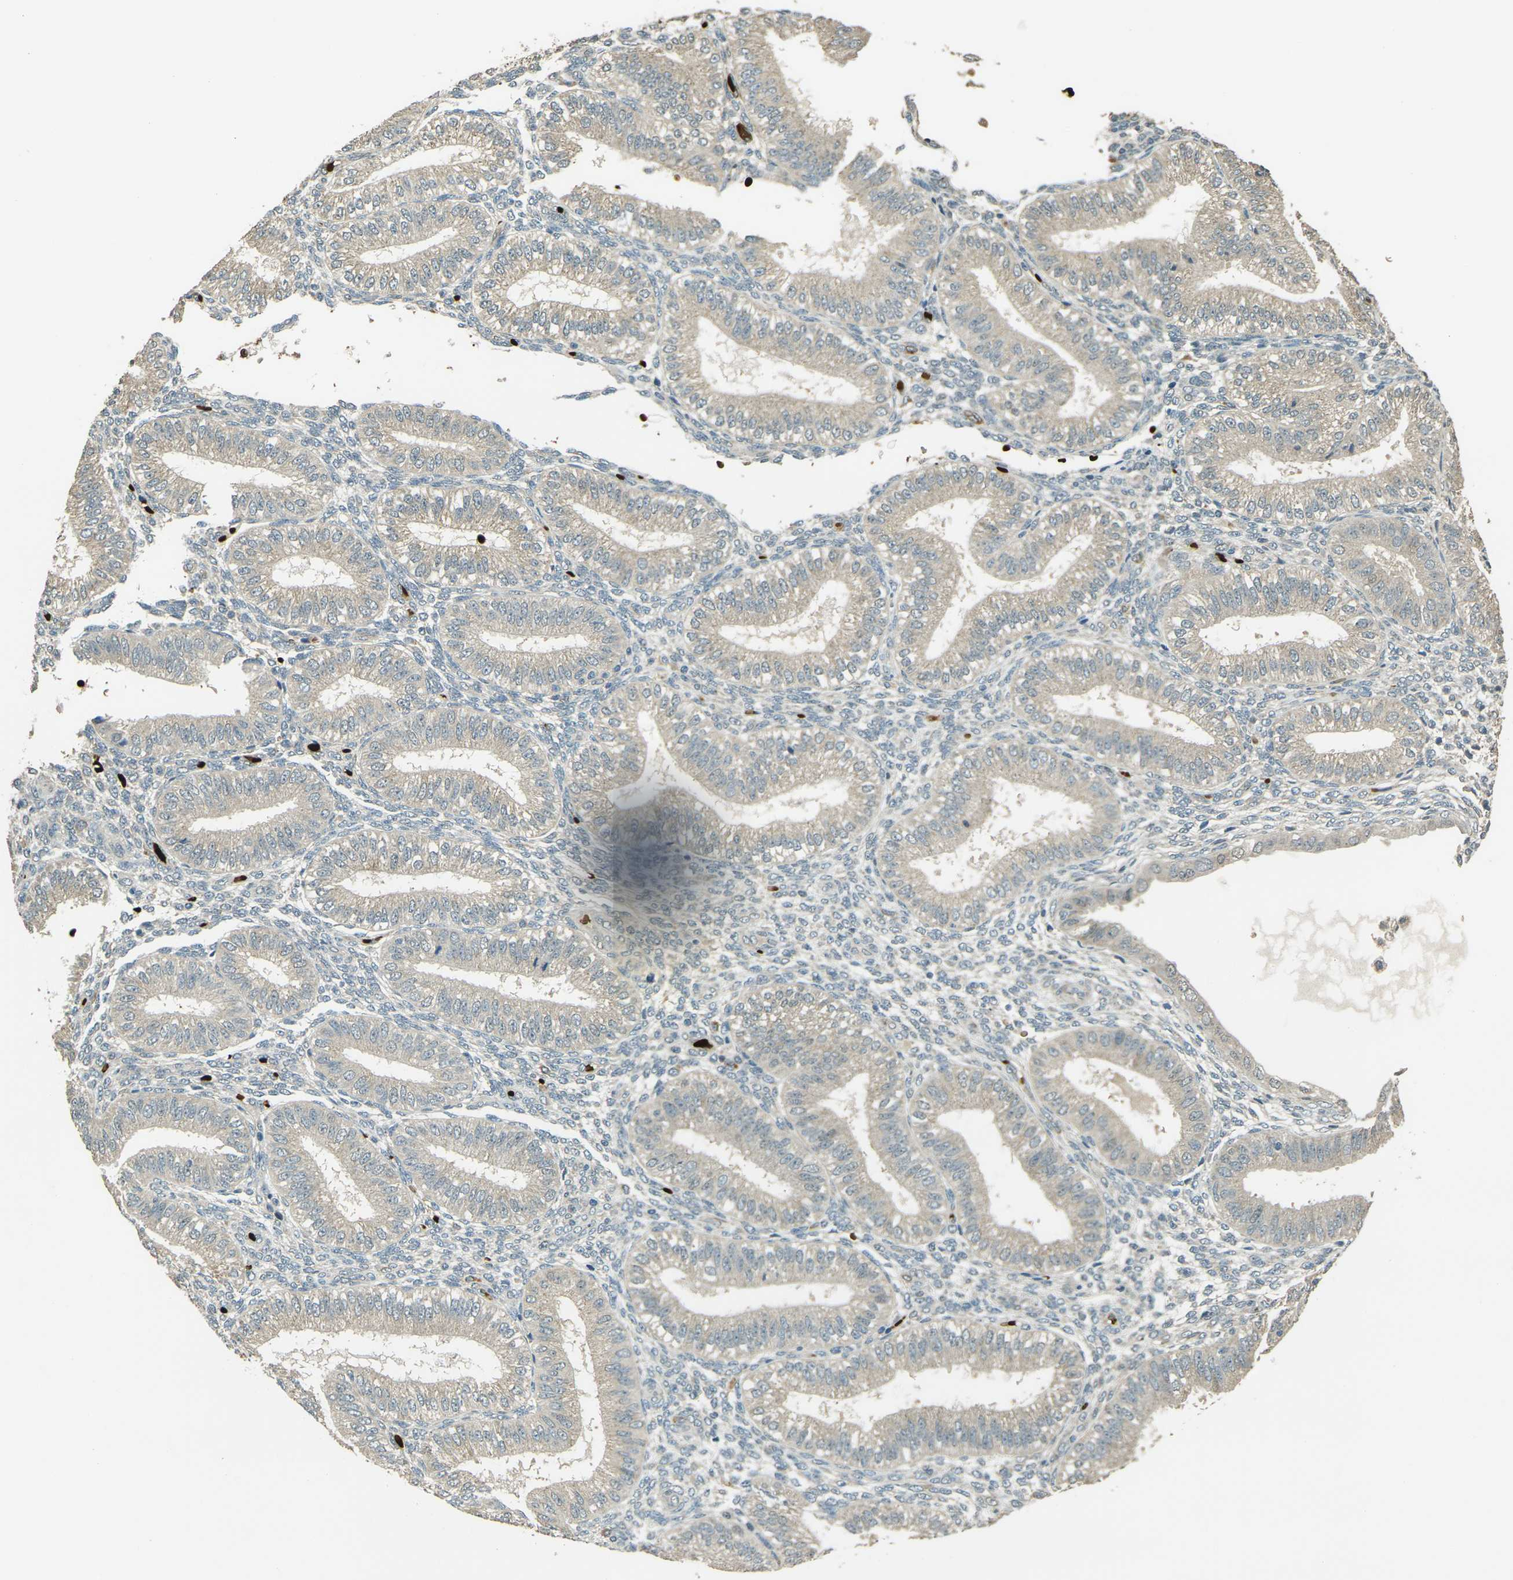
{"staining": {"intensity": "negative", "quantity": "none", "location": "none"}, "tissue": "endometrium", "cell_type": "Cells in endometrial stroma", "image_type": "normal", "snomed": [{"axis": "morphology", "description": "Normal tissue, NOS"}, {"axis": "topography", "description": "Endometrium"}], "caption": "Micrograph shows no significant protein positivity in cells in endometrial stroma of benign endometrium. (IHC, brightfield microscopy, high magnification).", "gene": "TOR1A", "patient": {"sex": "female", "age": 39}}